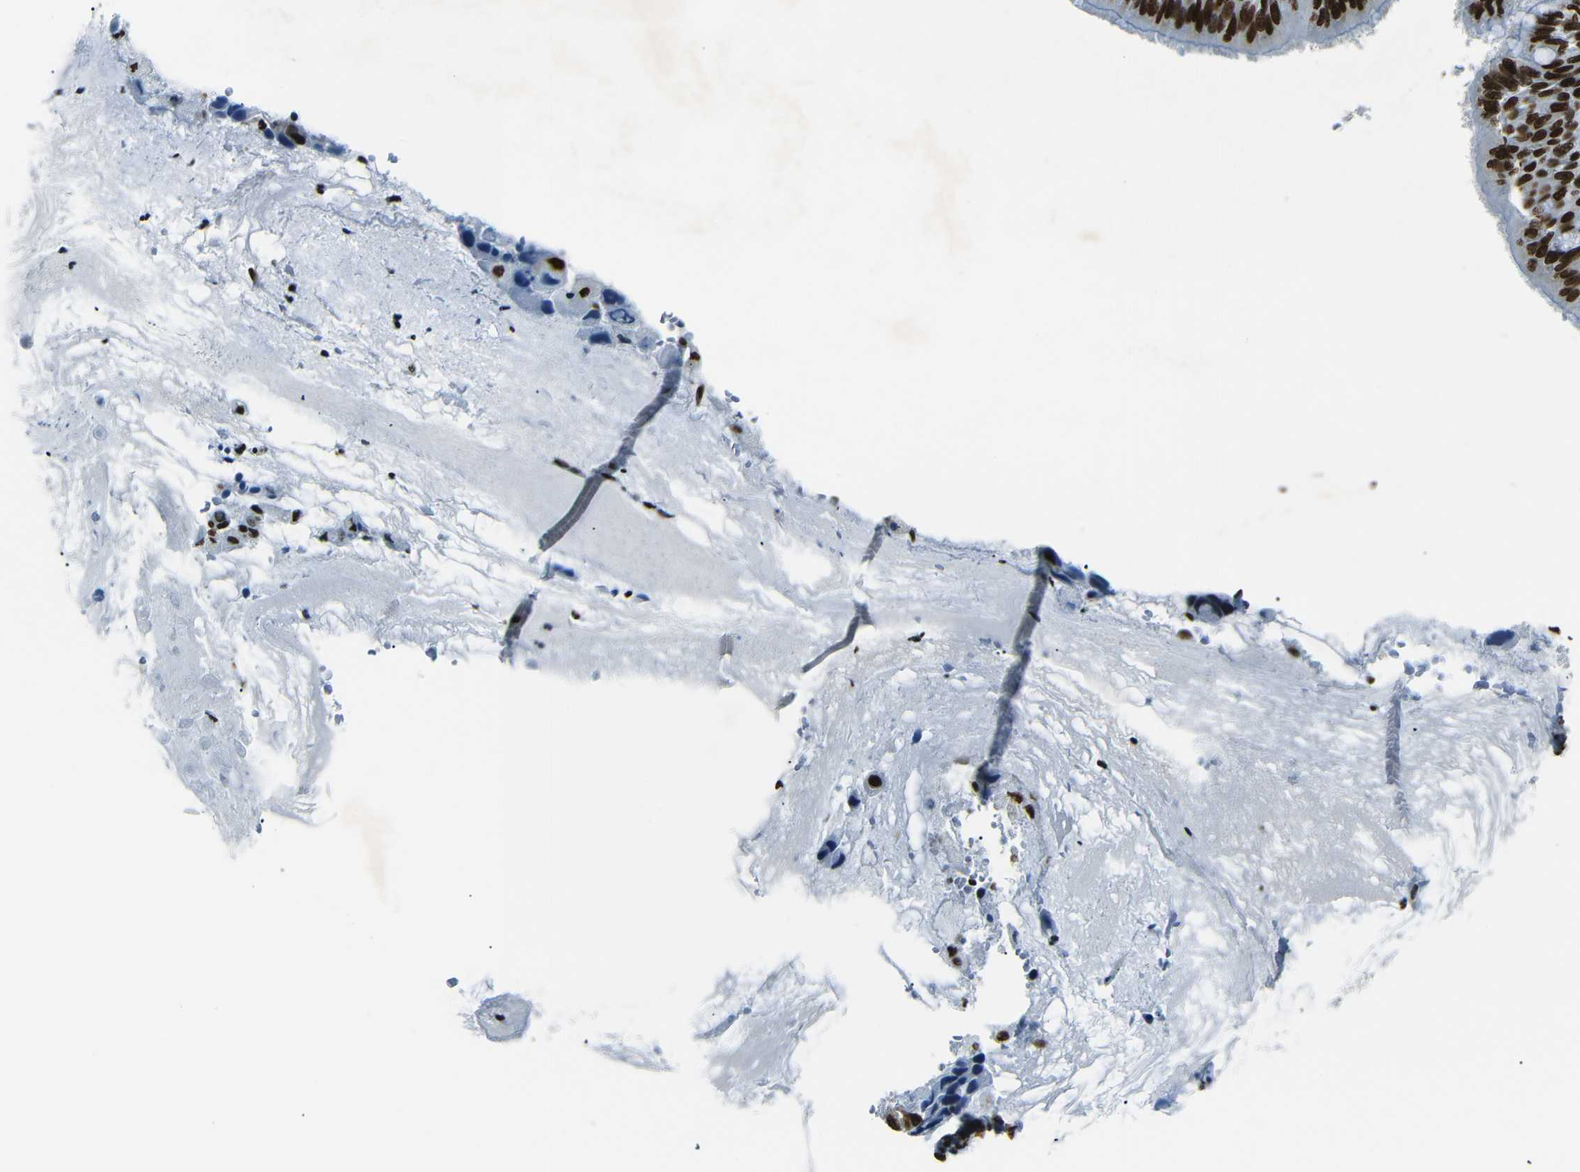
{"staining": {"intensity": "strong", "quantity": ">75%", "location": "nuclear"}, "tissue": "bronchus", "cell_type": "Respiratory epithelial cells", "image_type": "normal", "snomed": [{"axis": "morphology", "description": "Normal tissue, NOS"}, {"axis": "morphology", "description": "Adenocarcinoma, NOS"}, {"axis": "morphology", "description": "Adenocarcinoma, metastatic, NOS"}, {"axis": "topography", "description": "Lymph node"}, {"axis": "topography", "description": "Bronchus"}, {"axis": "topography", "description": "Lung"}], "caption": "A brown stain shows strong nuclear positivity of a protein in respiratory epithelial cells of unremarkable bronchus.", "gene": "HMGN1", "patient": {"sex": "female", "age": 54}}